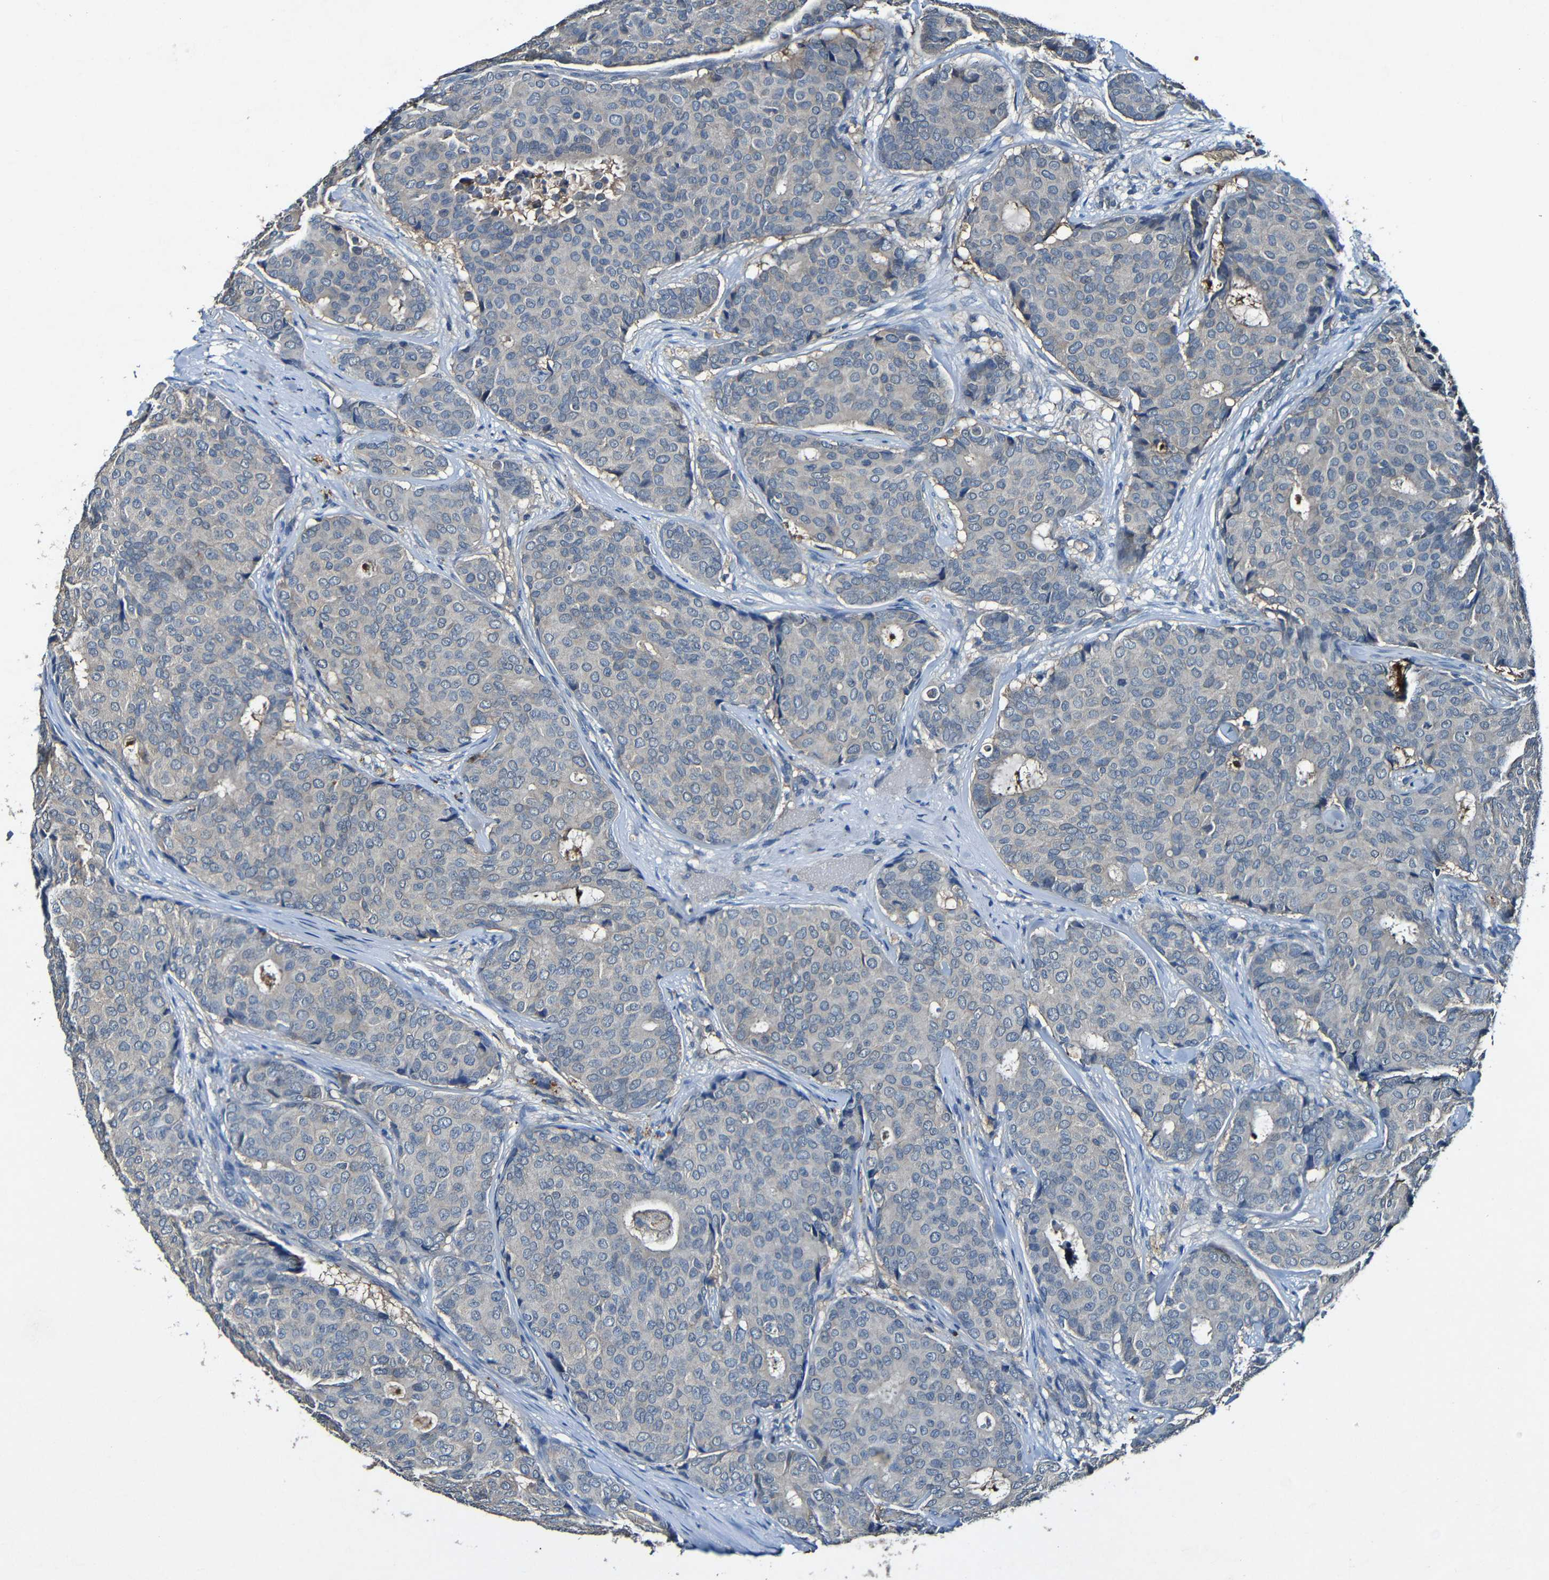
{"staining": {"intensity": "negative", "quantity": "none", "location": "none"}, "tissue": "breast cancer", "cell_type": "Tumor cells", "image_type": "cancer", "snomed": [{"axis": "morphology", "description": "Duct carcinoma"}, {"axis": "topography", "description": "Breast"}], "caption": "Immunohistochemistry (IHC) image of neoplastic tissue: breast cancer stained with DAB reveals no significant protein positivity in tumor cells. (DAB (3,3'-diaminobenzidine) IHC visualized using brightfield microscopy, high magnification).", "gene": "LRRC70", "patient": {"sex": "female", "age": 75}}